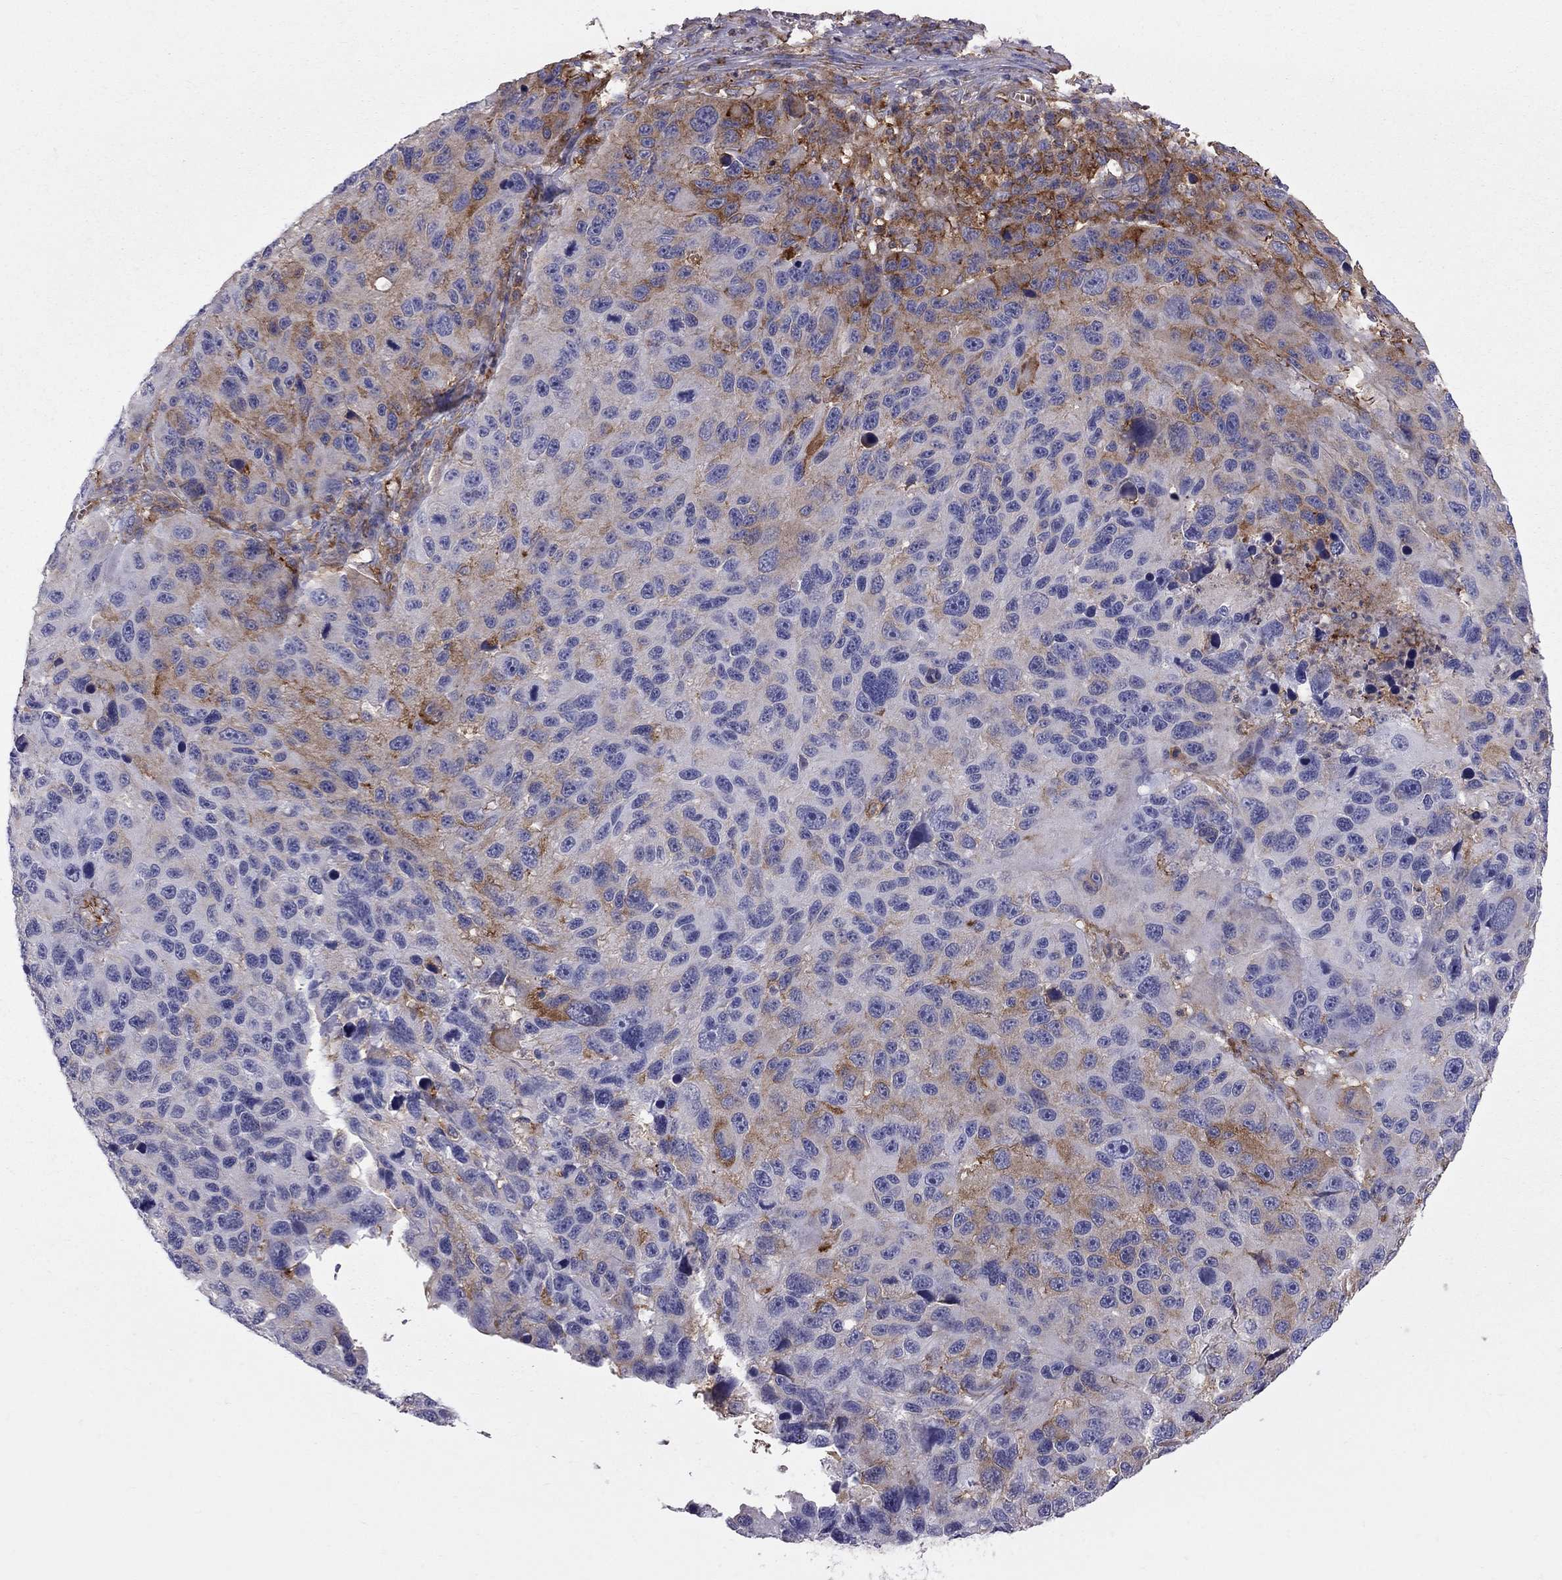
{"staining": {"intensity": "moderate", "quantity": "<25%", "location": "cytoplasmic/membranous"}, "tissue": "melanoma", "cell_type": "Tumor cells", "image_type": "cancer", "snomed": [{"axis": "morphology", "description": "Malignant melanoma, NOS"}, {"axis": "topography", "description": "Skin"}], "caption": "DAB immunohistochemical staining of human malignant melanoma reveals moderate cytoplasmic/membranous protein staining in approximately <25% of tumor cells. (DAB IHC with brightfield microscopy, high magnification).", "gene": "EIF4E3", "patient": {"sex": "male", "age": 53}}